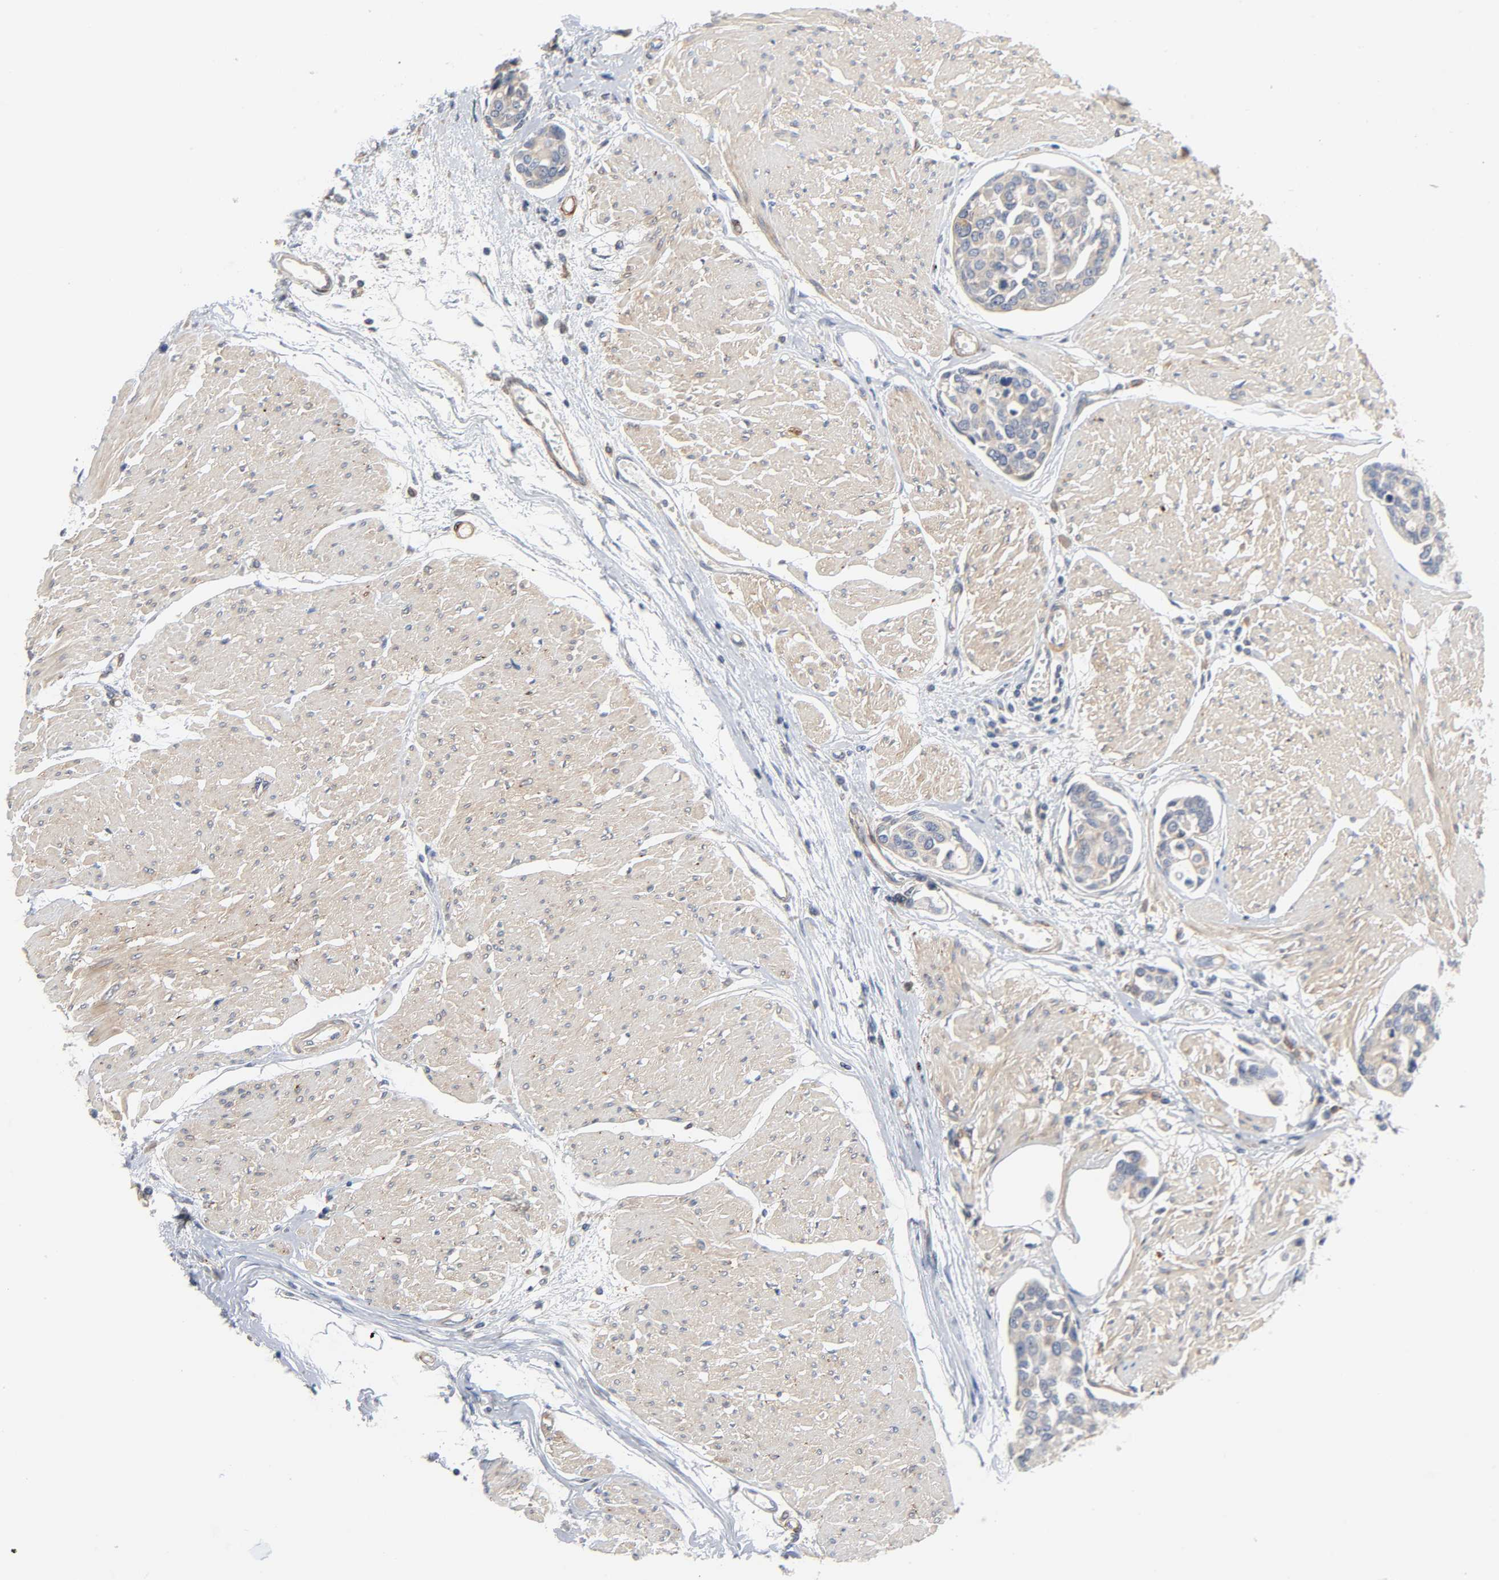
{"staining": {"intensity": "weak", "quantity": "25%-75%", "location": "cytoplasmic/membranous"}, "tissue": "urothelial cancer", "cell_type": "Tumor cells", "image_type": "cancer", "snomed": [{"axis": "morphology", "description": "Urothelial carcinoma, High grade"}, {"axis": "topography", "description": "Urinary bladder"}], "caption": "High-power microscopy captured an IHC photomicrograph of high-grade urothelial carcinoma, revealing weak cytoplasmic/membranous expression in approximately 25%-75% of tumor cells.", "gene": "ARHGAP1", "patient": {"sex": "male", "age": 78}}